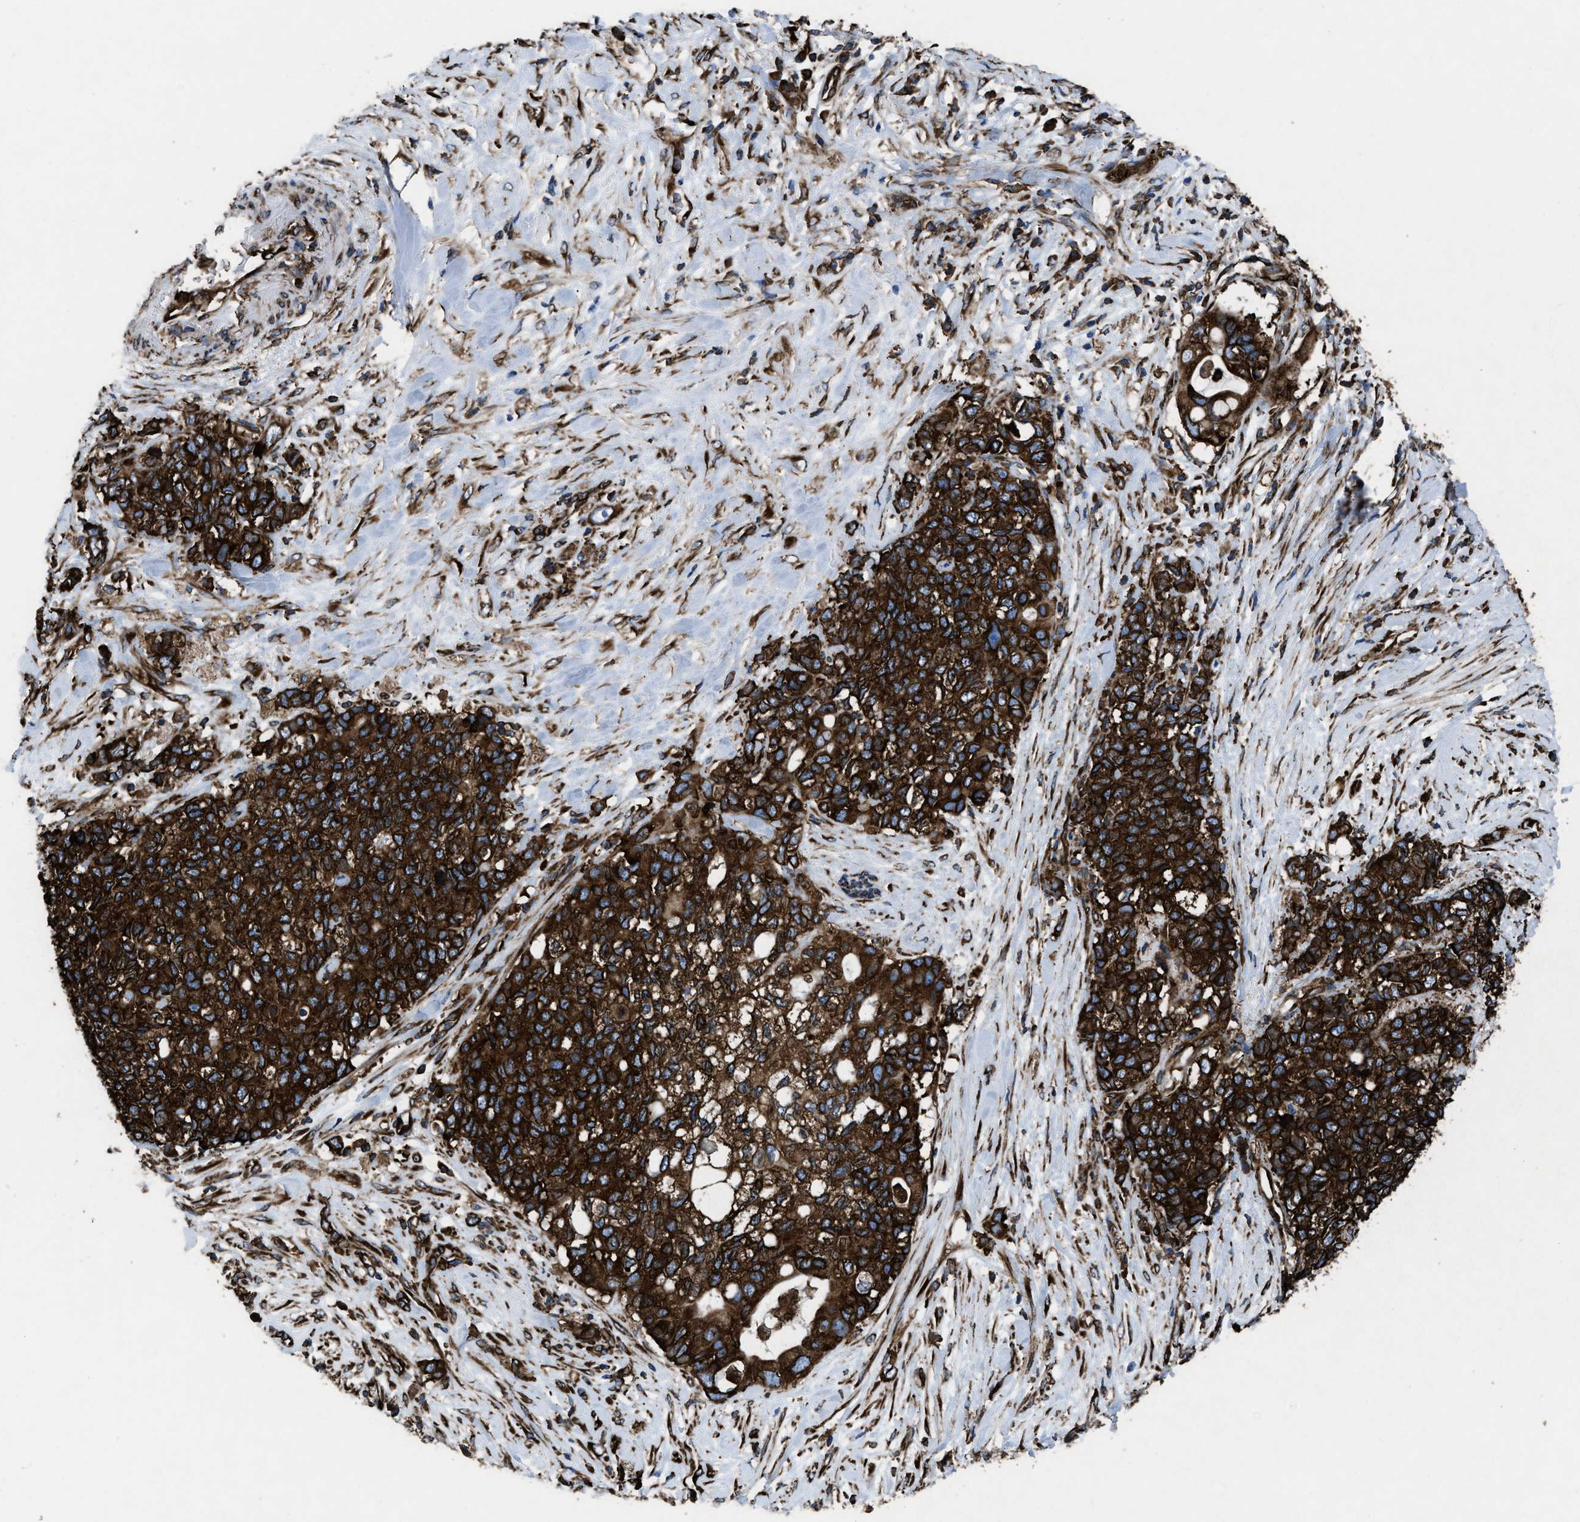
{"staining": {"intensity": "strong", "quantity": ">75%", "location": "cytoplasmic/membranous"}, "tissue": "pancreatic cancer", "cell_type": "Tumor cells", "image_type": "cancer", "snomed": [{"axis": "morphology", "description": "Adenocarcinoma, NOS"}, {"axis": "topography", "description": "Pancreas"}], "caption": "Protein staining by IHC displays strong cytoplasmic/membranous expression in approximately >75% of tumor cells in pancreatic cancer (adenocarcinoma).", "gene": "CAPRIN1", "patient": {"sex": "female", "age": 56}}